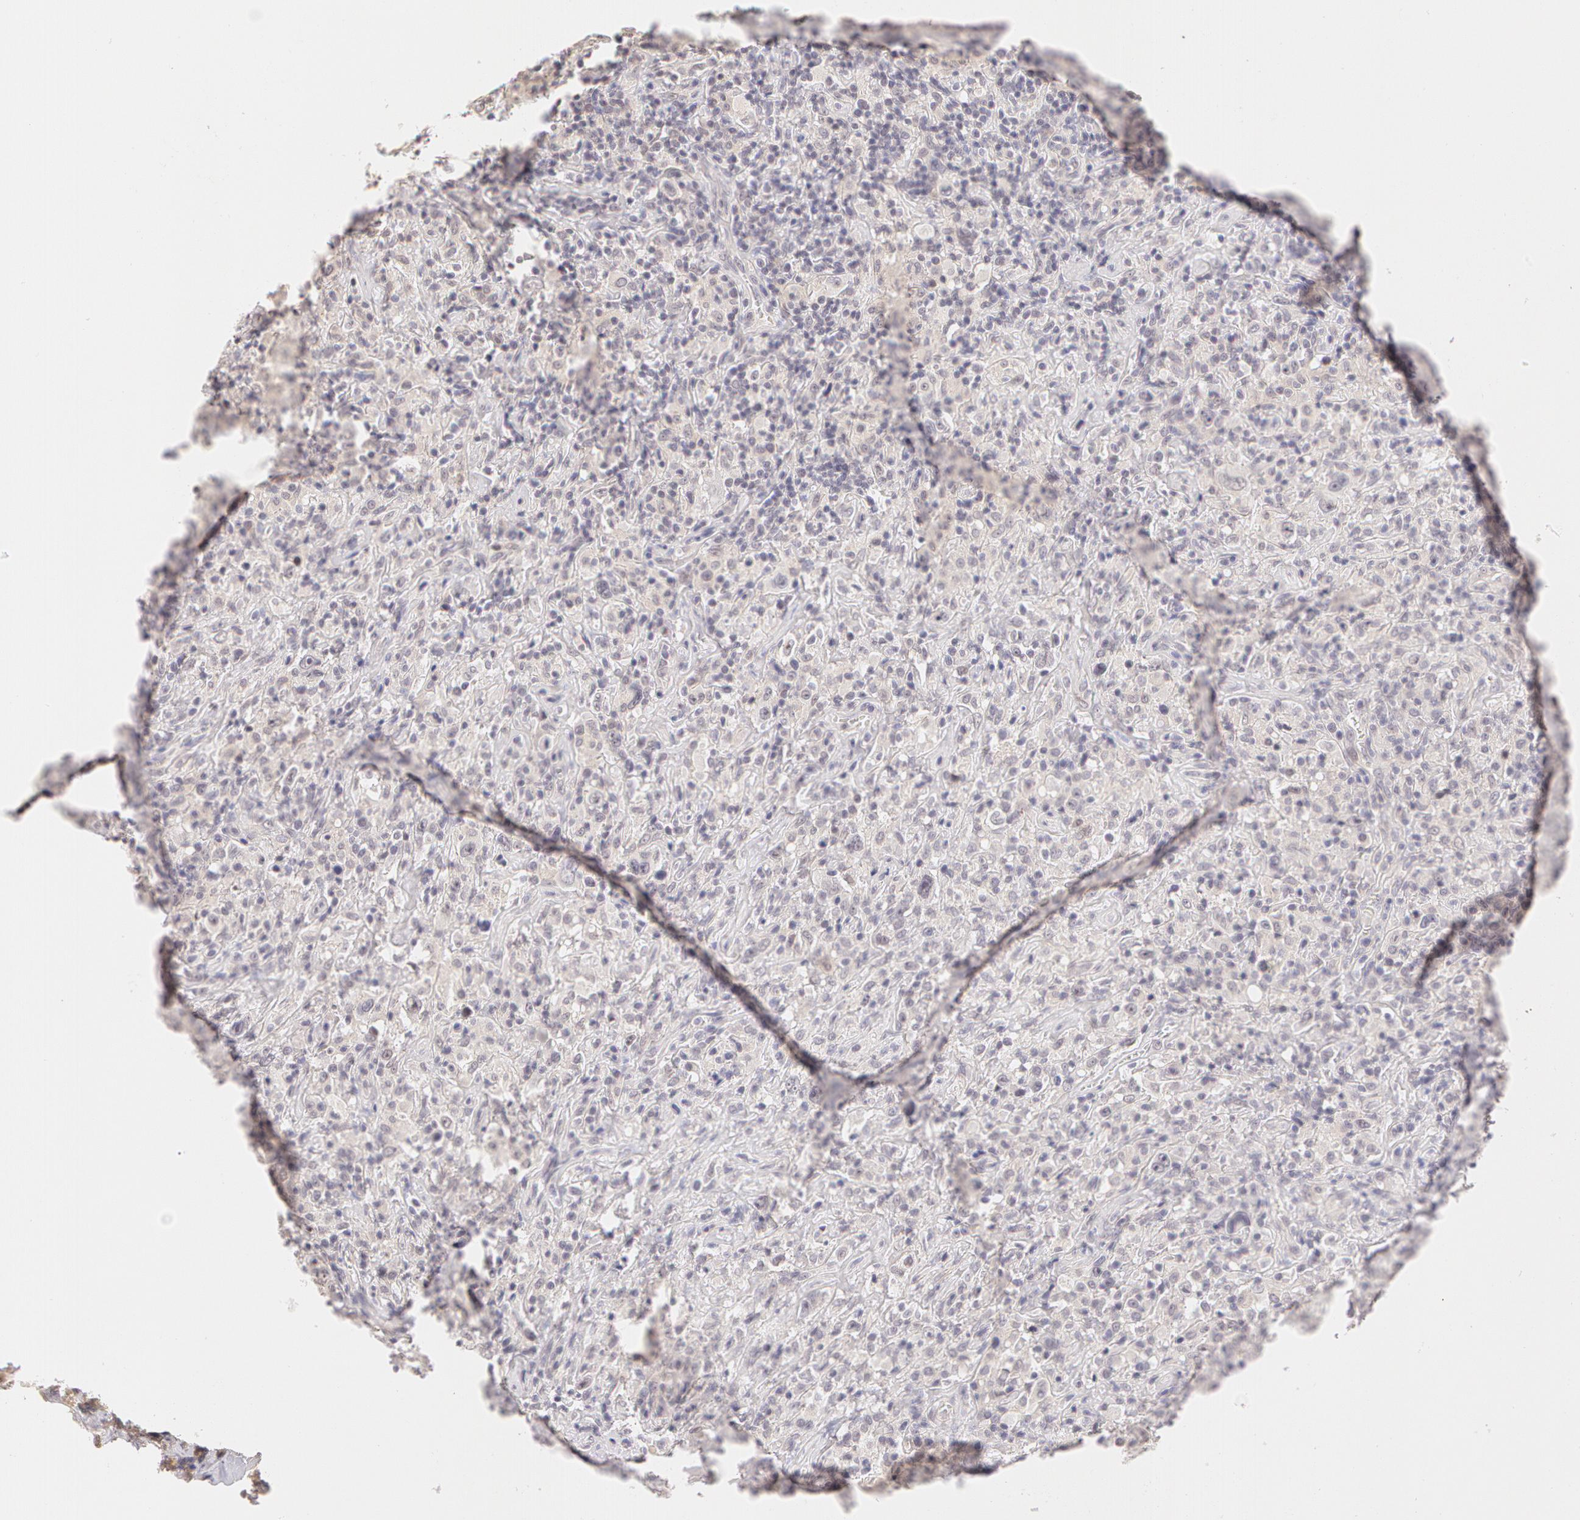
{"staining": {"intensity": "negative", "quantity": "none", "location": "none"}, "tissue": "lymphoma", "cell_type": "Tumor cells", "image_type": "cancer", "snomed": [{"axis": "morphology", "description": "Hodgkin's disease, NOS"}, {"axis": "topography", "description": "Lymph node"}], "caption": "This is an immunohistochemistry micrograph of Hodgkin's disease. There is no positivity in tumor cells.", "gene": "ZNF597", "patient": {"sex": "male", "age": 46}}